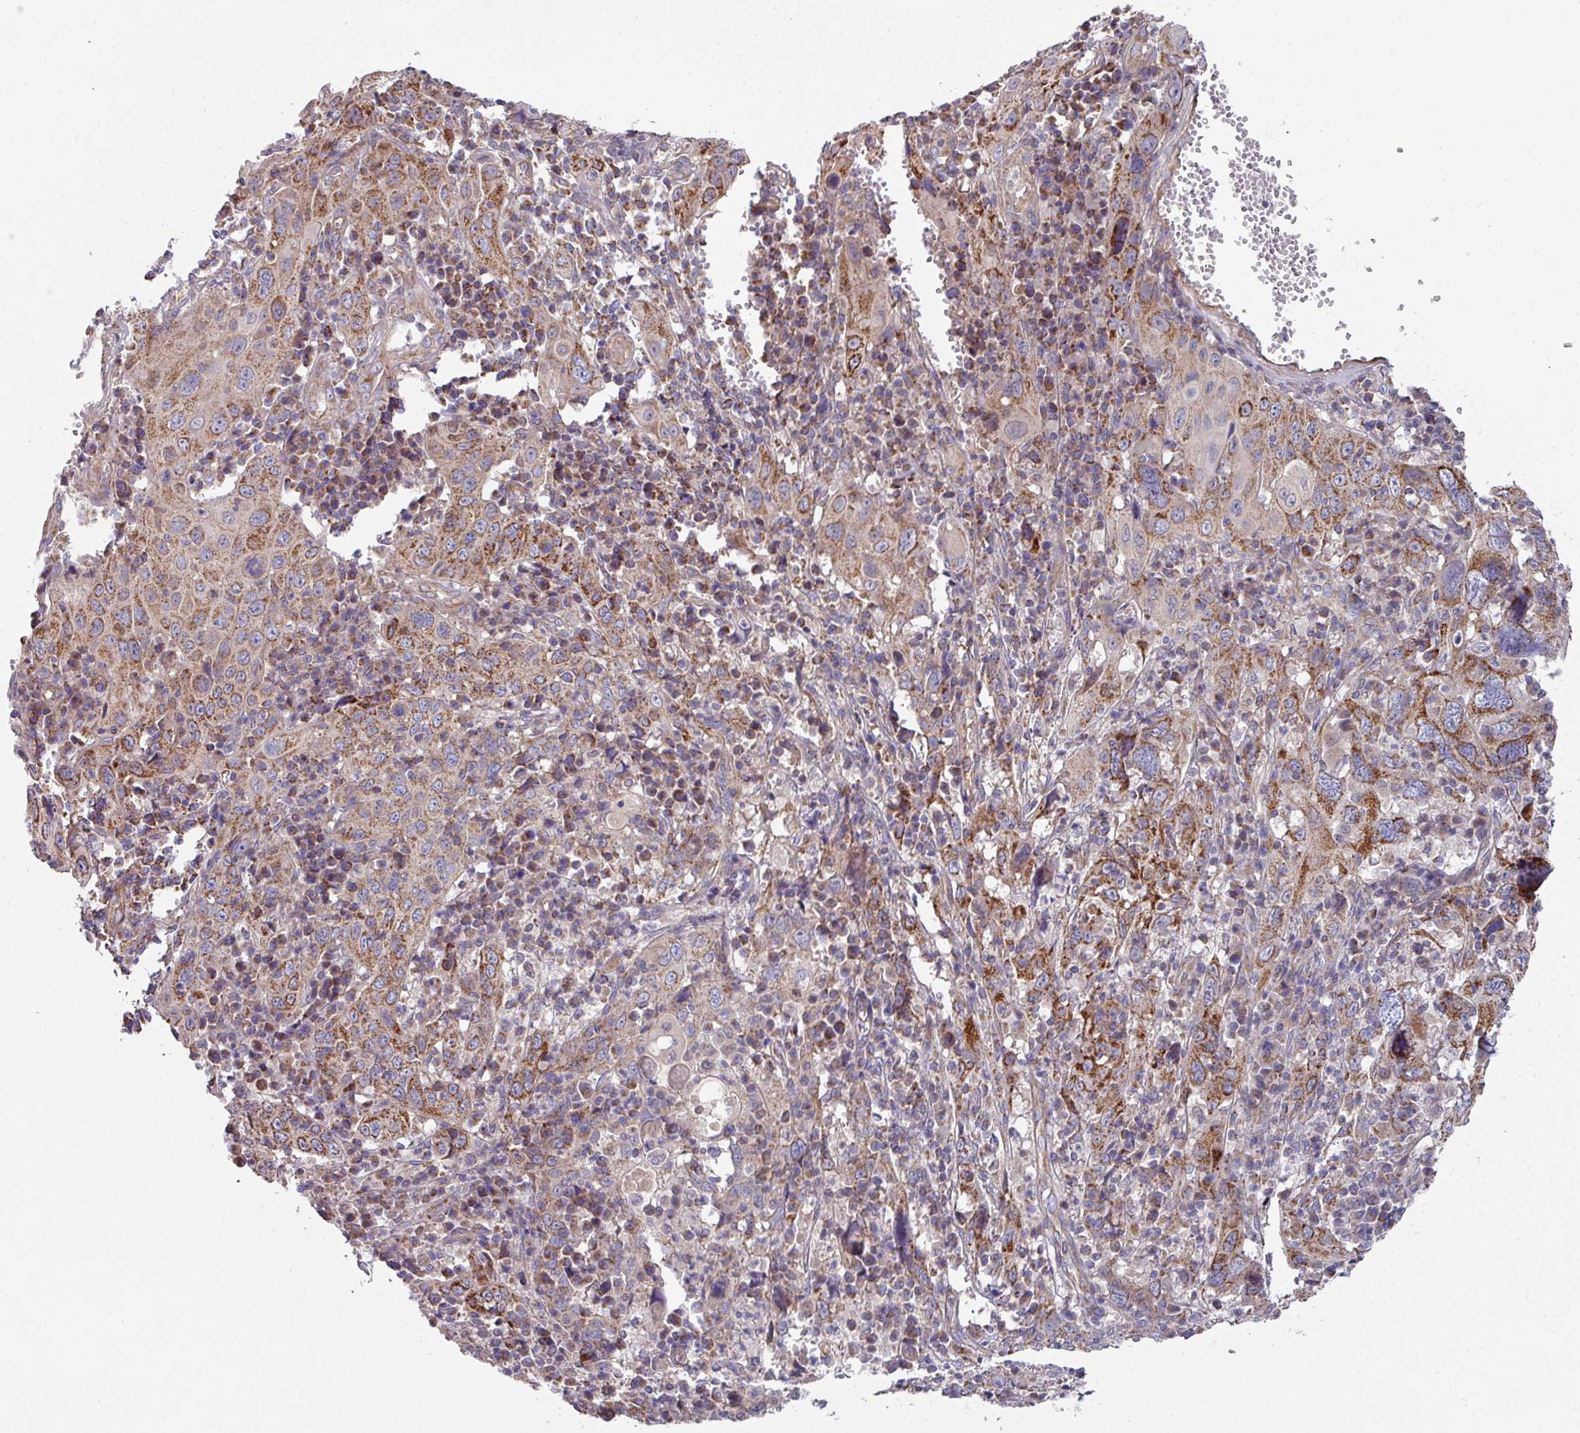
{"staining": {"intensity": "moderate", "quantity": "25%-75%", "location": "cytoplasmic/membranous"}, "tissue": "cervical cancer", "cell_type": "Tumor cells", "image_type": "cancer", "snomed": [{"axis": "morphology", "description": "Squamous cell carcinoma, NOS"}, {"axis": "topography", "description": "Cervix"}], "caption": "Protein staining reveals moderate cytoplasmic/membranous staining in approximately 25%-75% of tumor cells in cervical cancer.", "gene": "DCAF12L2", "patient": {"sex": "female", "age": 46}}